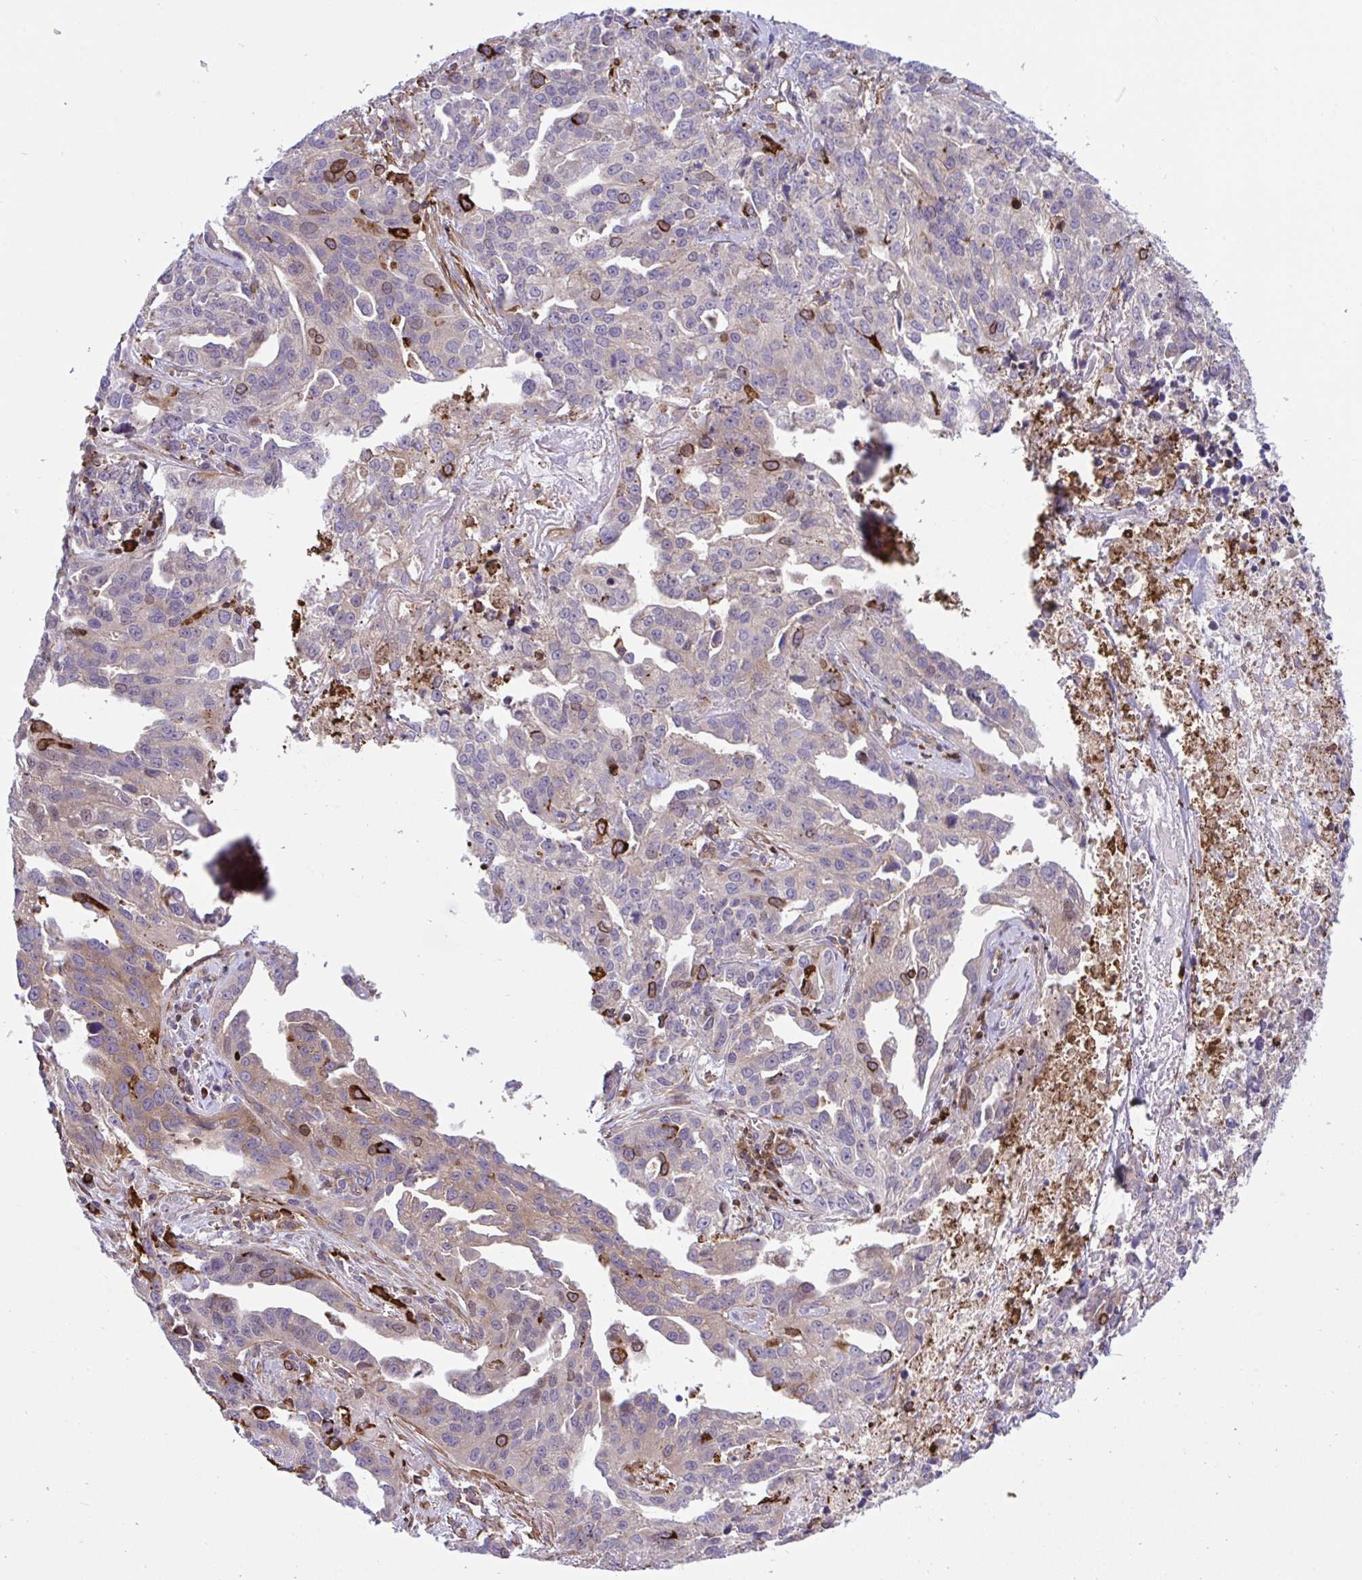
{"staining": {"intensity": "strong", "quantity": "<25%", "location": "cytoplasmic/membranous"}, "tissue": "ovarian cancer", "cell_type": "Tumor cells", "image_type": "cancer", "snomed": [{"axis": "morphology", "description": "Cystadenocarcinoma, serous, NOS"}, {"axis": "topography", "description": "Ovary"}], "caption": "Immunohistochemical staining of ovarian serous cystadenocarcinoma displays medium levels of strong cytoplasmic/membranous staining in about <25% of tumor cells. The protein is stained brown, and the nuclei are stained in blue (DAB IHC with brightfield microscopy, high magnification).", "gene": "PPIH", "patient": {"sex": "female", "age": 75}}